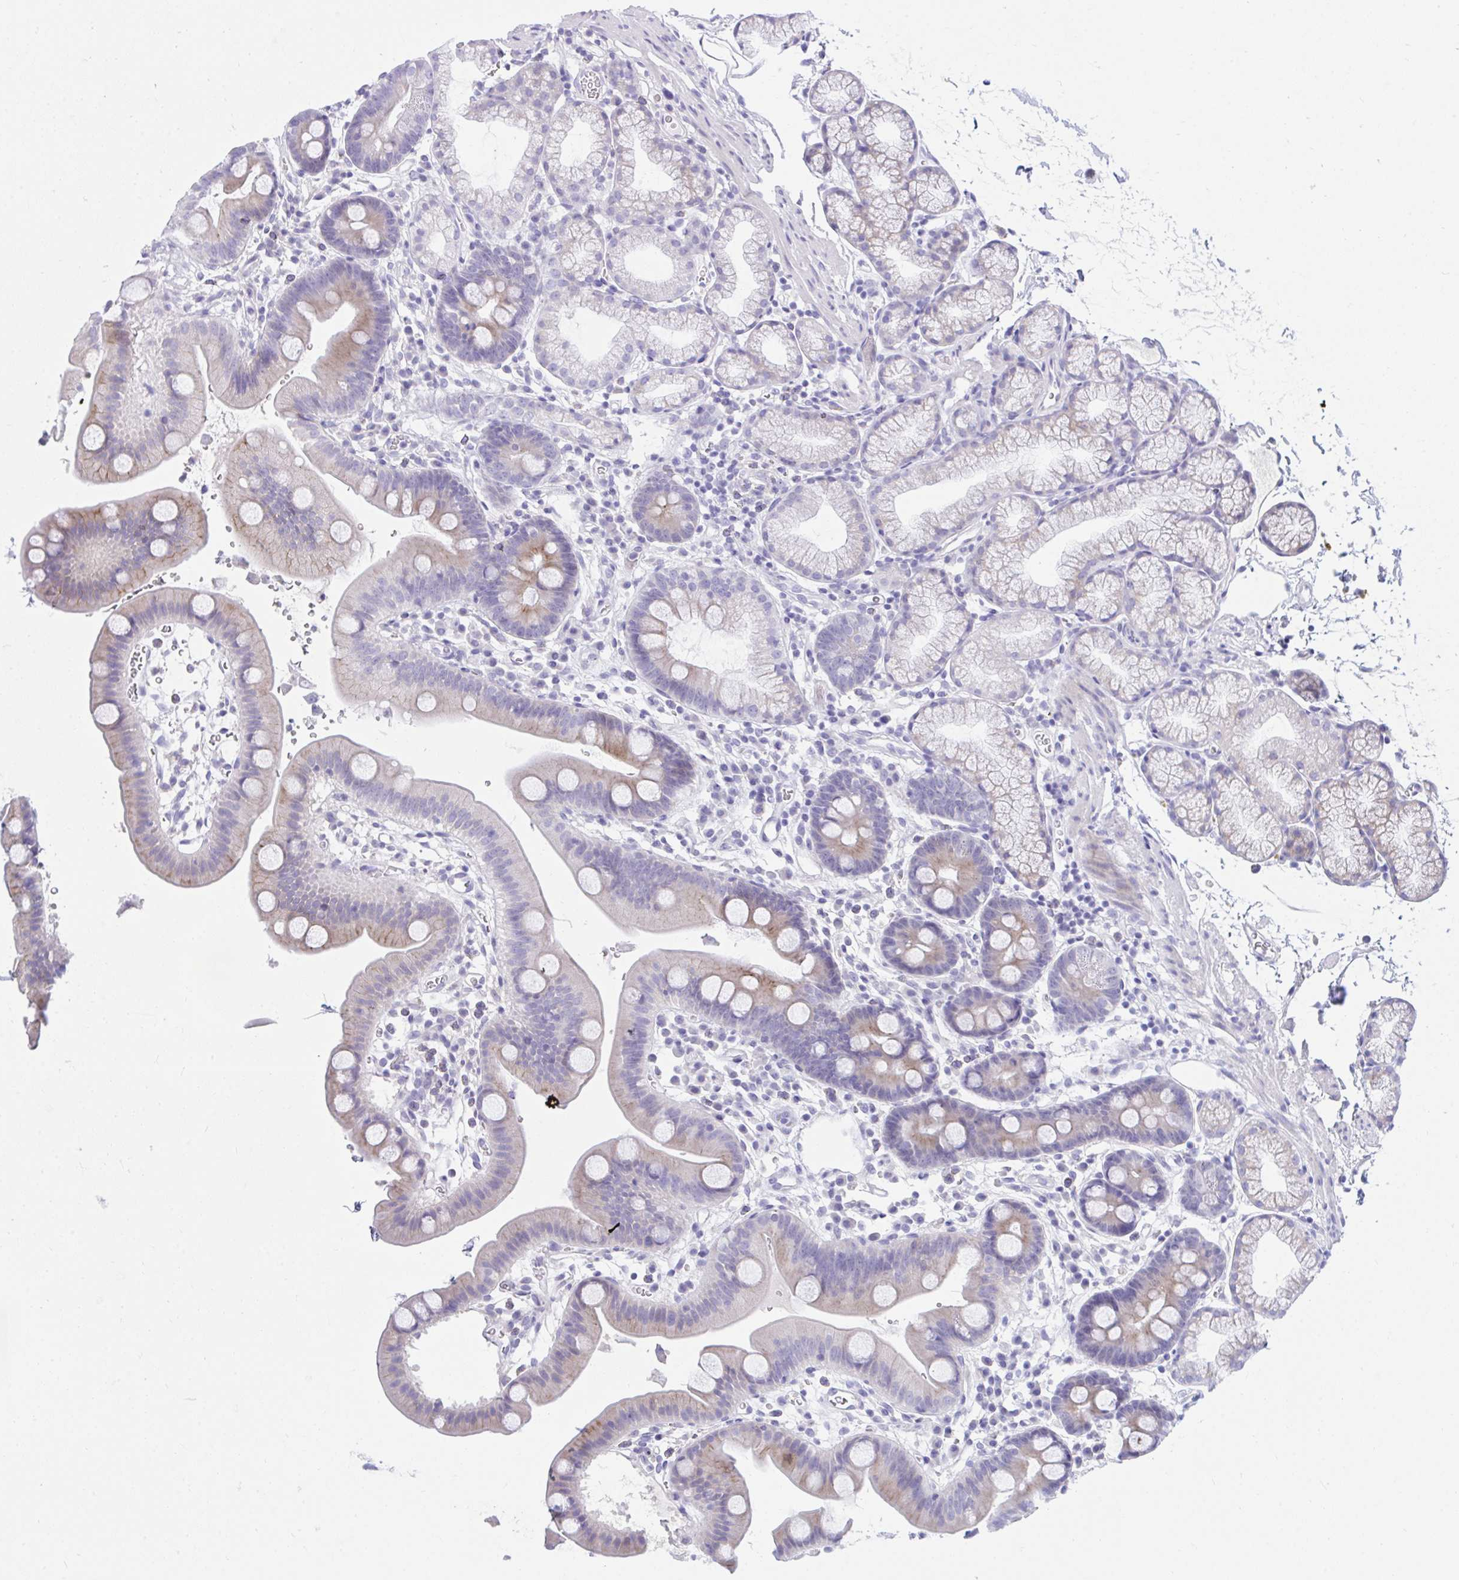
{"staining": {"intensity": "weak", "quantity": "<25%", "location": "cytoplasmic/membranous"}, "tissue": "duodenum", "cell_type": "Glandular cells", "image_type": "normal", "snomed": [{"axis": "morphology", "description": "Normal tissue, NOS"}, {"axis": "topography", "description": "Duodenum"}], "caption": "High power microscopy micrograph of an IHC micrograph of normal duodenum, revealing no significant expression in glandular cells.", "gene": "PLEKHH1", "patient": {"sex": "male", "age": 59}}